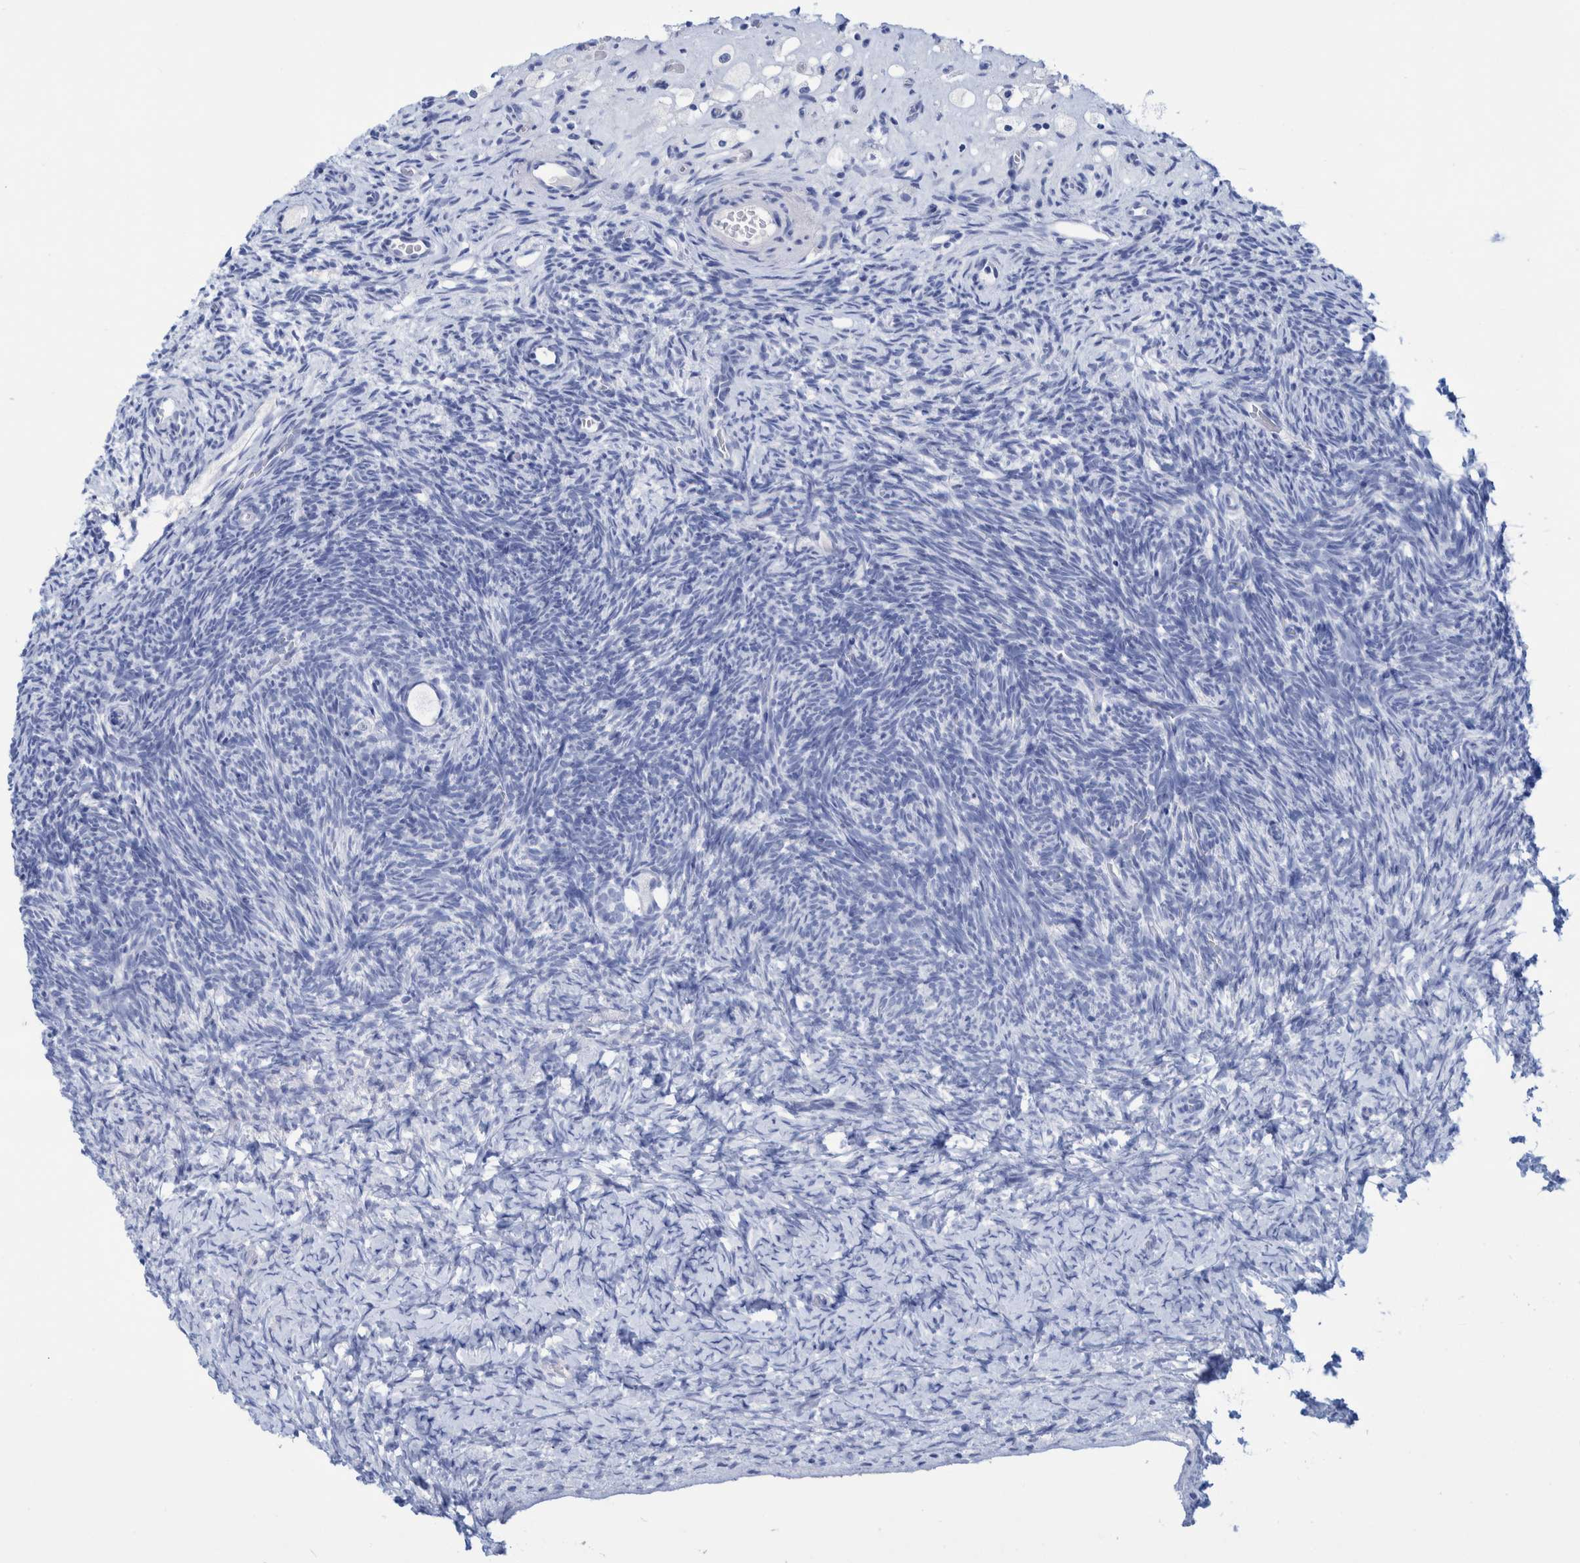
{"staining": {"intensity": "negative", "quantity": "none", "location": "none"}, "tissue": "ovary", "cell_type": "Follicle cells", "image_type": "normal", "snomed": [{"axis": "morphology", "description": "Normal tissue, NOS"}, {"axis": "topography", "description": "Ovary"}], "caption": "There is no significant expression in follicle cells of ovary.", "gene": "PERP", "patient": {"sex": "female", "age": 34}}